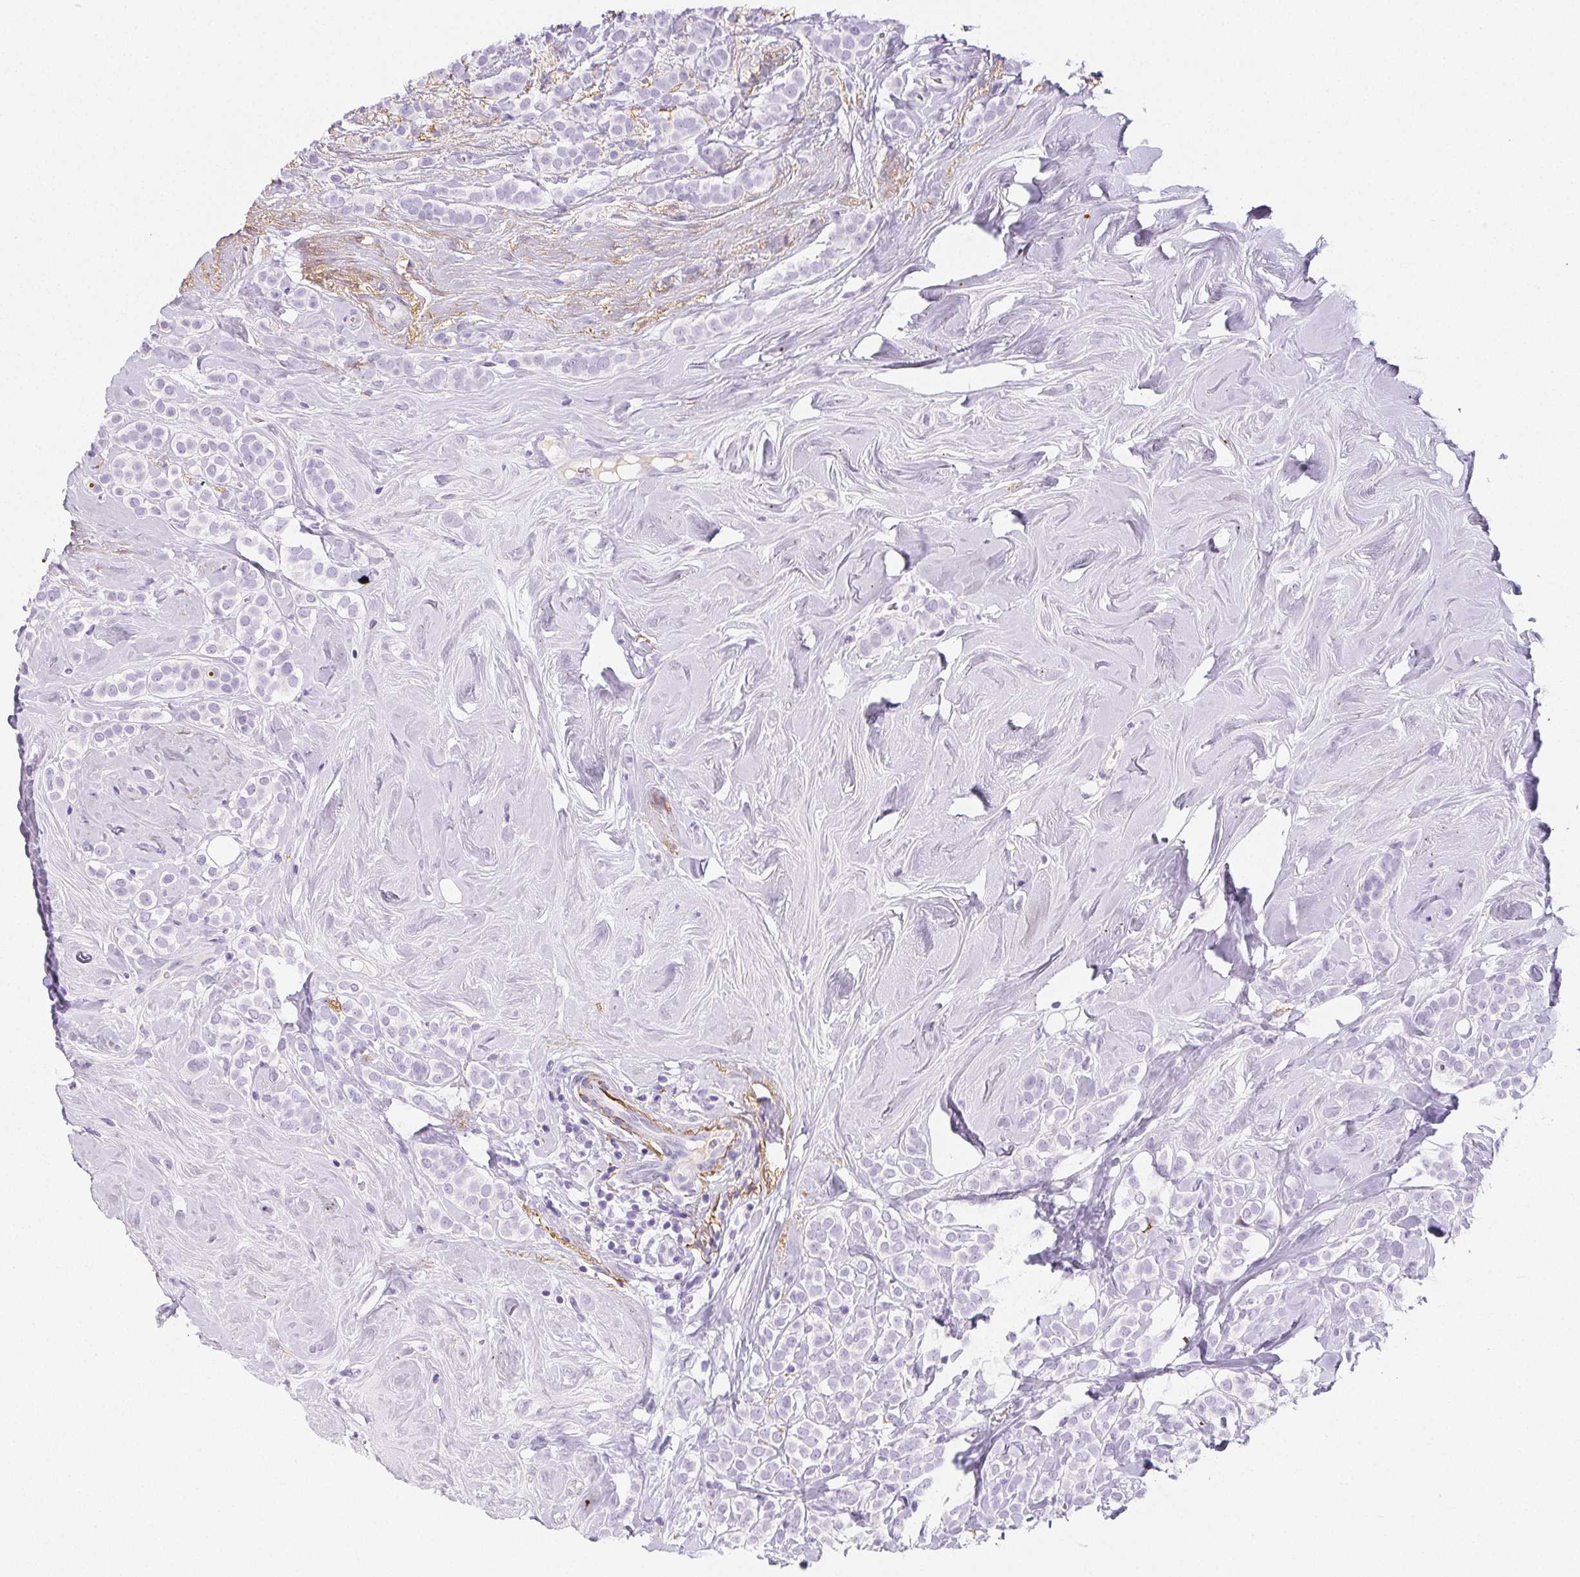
{"staining": {"intensity": "negative", "quantity": "none", "location": "none"}, "tissue": "breast cancer", "cell_type": "Tumor cells", "image_type": "cancer", "snomed": [{"axis": "morphology", "description": "Lobular carcinoma"}, {"axis": "topography", "description": "Breast"}], "caption": "IHC histopathology image of neoplastic tissue: breast cancer stained with DAB displays no significant protein expression in tumor cells.", "gene": "VTN", "patient": {"sex": "female", "age": 49}}